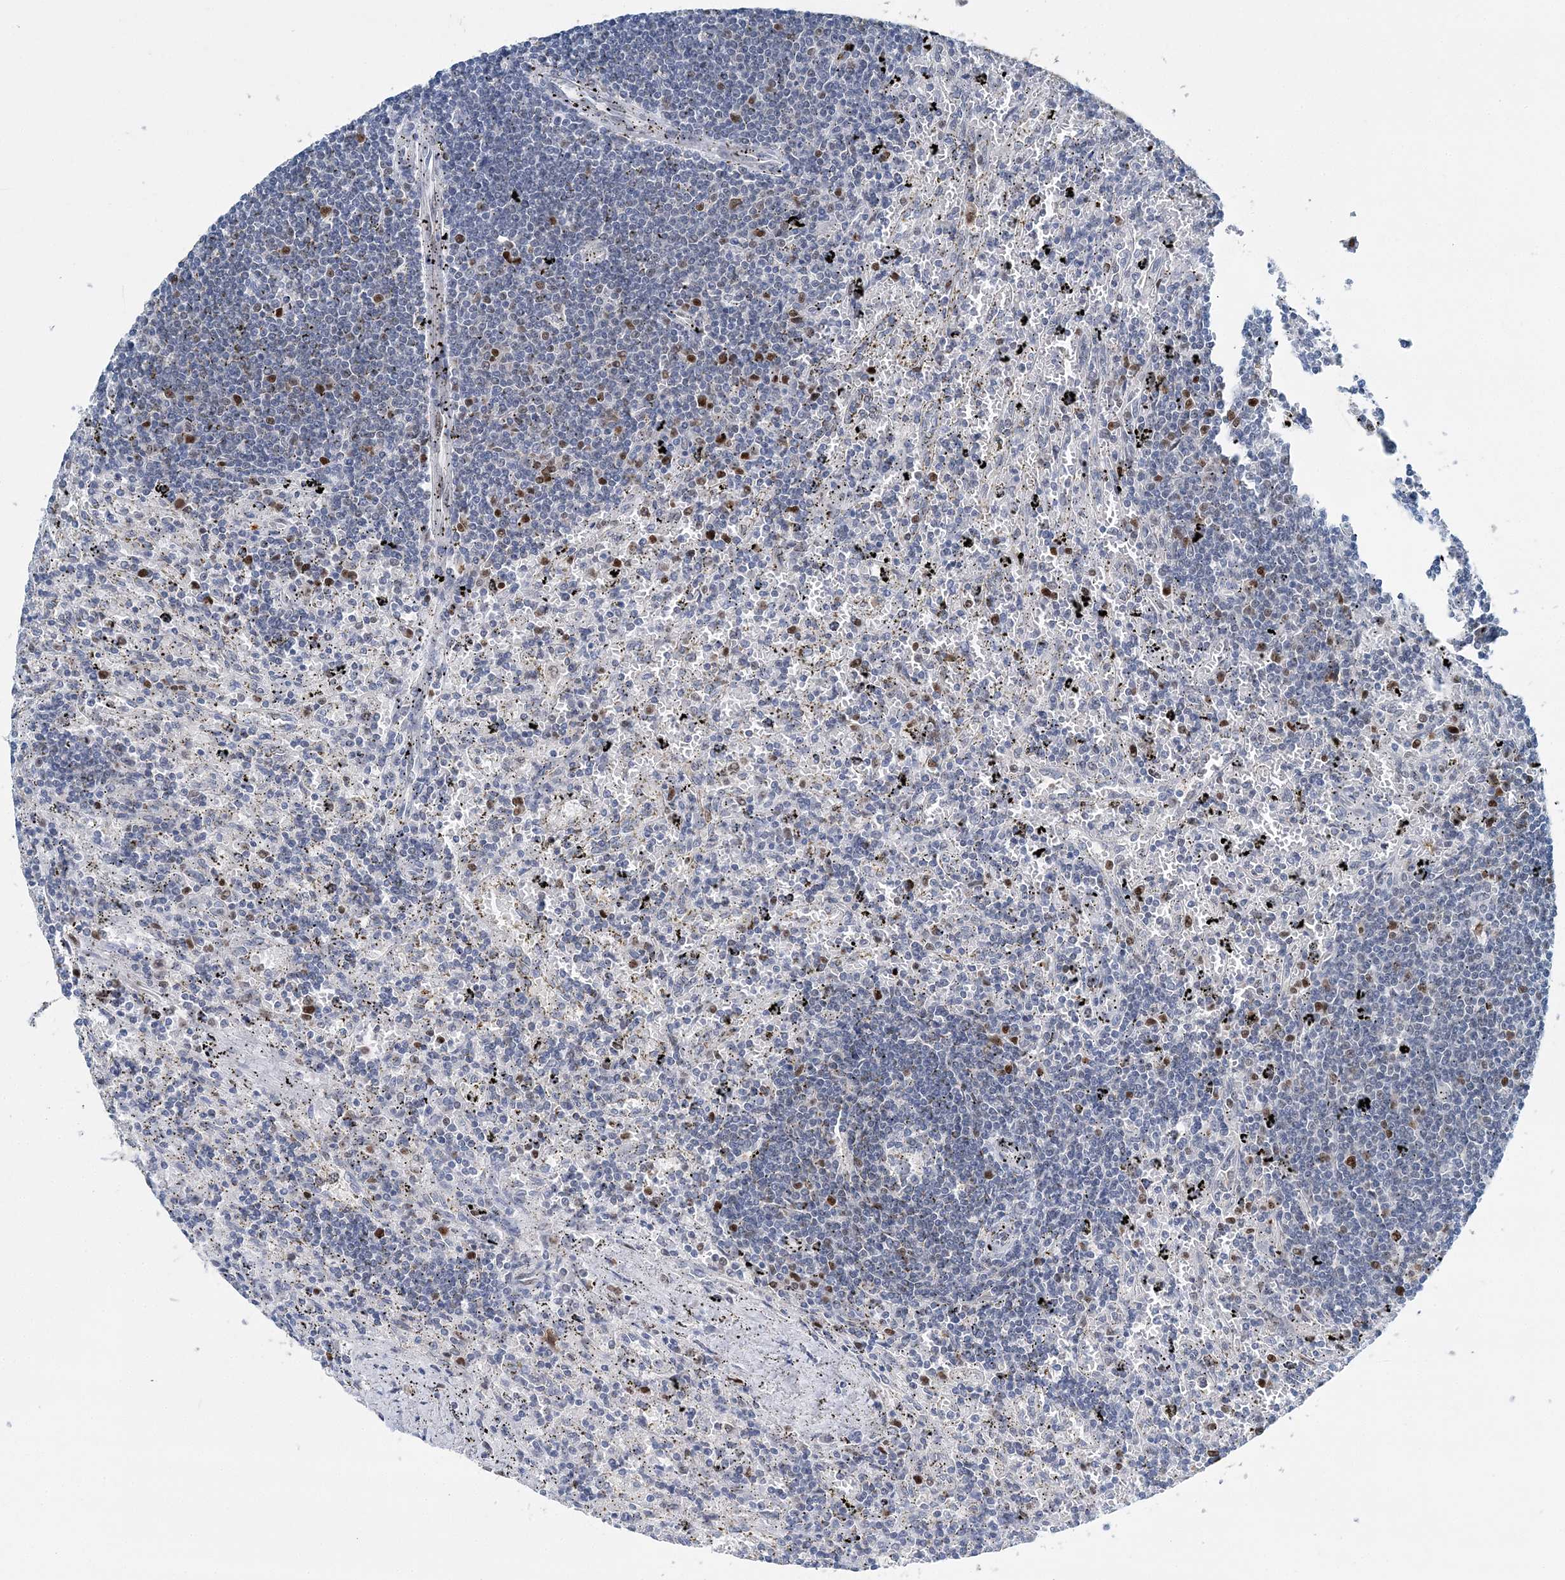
{"staining": {"intensity": "weak", "quantity": "<25%", "location": "nuclear"}, "tissue": "lymphoma", "cell_type": "Tumor cells", "image_type": "cancer", "snomed": [{"axis": "morphology", "description": "Malignant lymphoma, non-Hodgkin's type, Low grade"}, {"axis": "topography", "description": "Spleen"}], "caption": "DAB immunohistochemical staining of human malignant lymphoma, non-Hodgkin's type (low-grade) shows no significant staining in tumor cells.", "gene": "HAT1", "patient": {"sex": "male", "age": 76}}